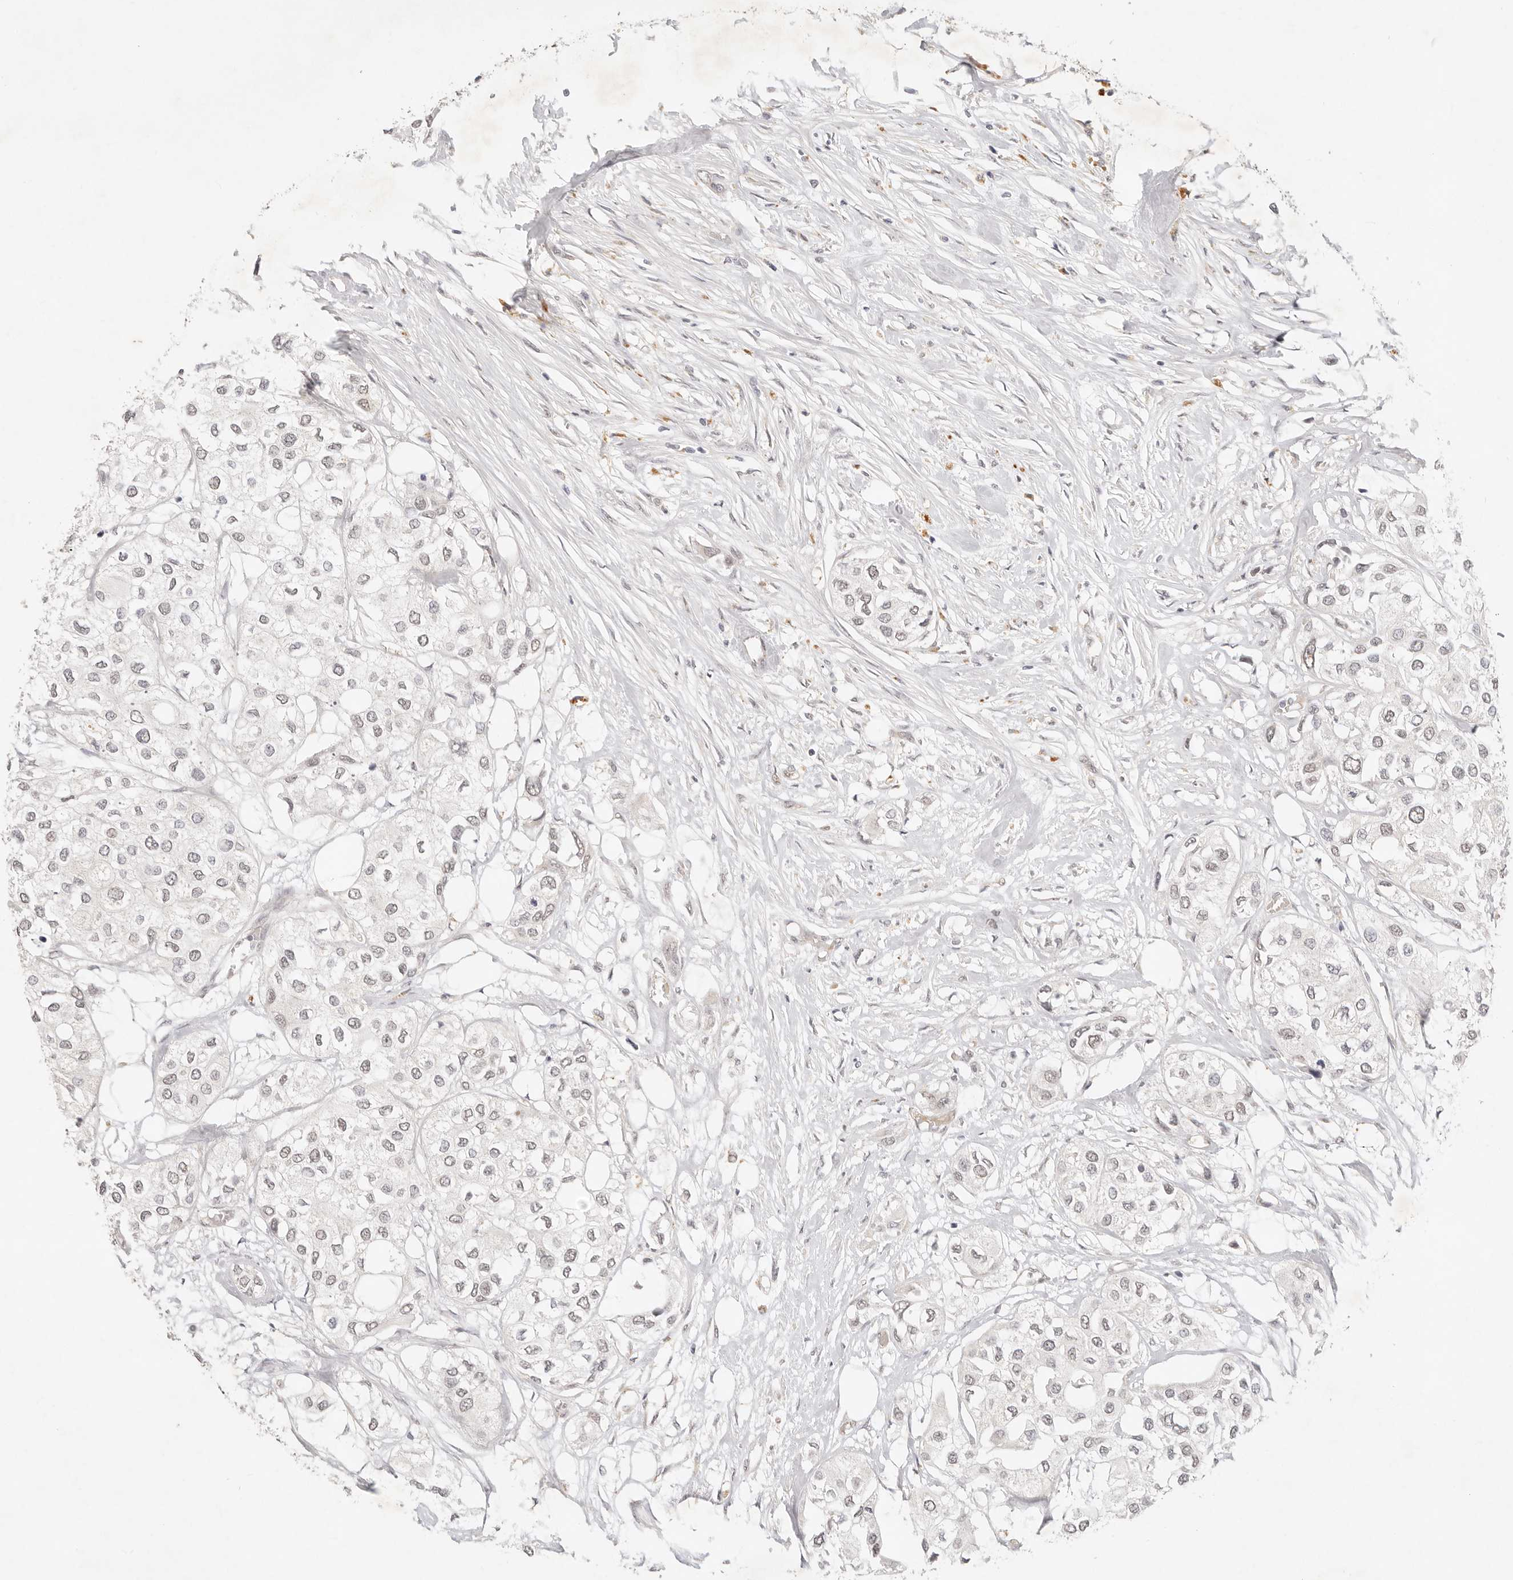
{"staining": {"intensity": "negative", "quantity": "none", "location": "none"}, "tissue": "urothelial cancer", "cell_type": "Tumor cells", "image_type": "cancer", "snomed": [{"axis": "morphology", "description": "Urothelial carcinoma, High grade"}, {"axis": "topography", "description": "Urinary bladder"}], "caption": "This is a photomicrograph of immunohistochemistry staining of urothelial cancer, which shows no expression in tumor cells. (Immunohistochemistry, brightfield microscopy, high magnification).", "gene": "GPR156", "patient": {"sex": "male", "age": 64}}